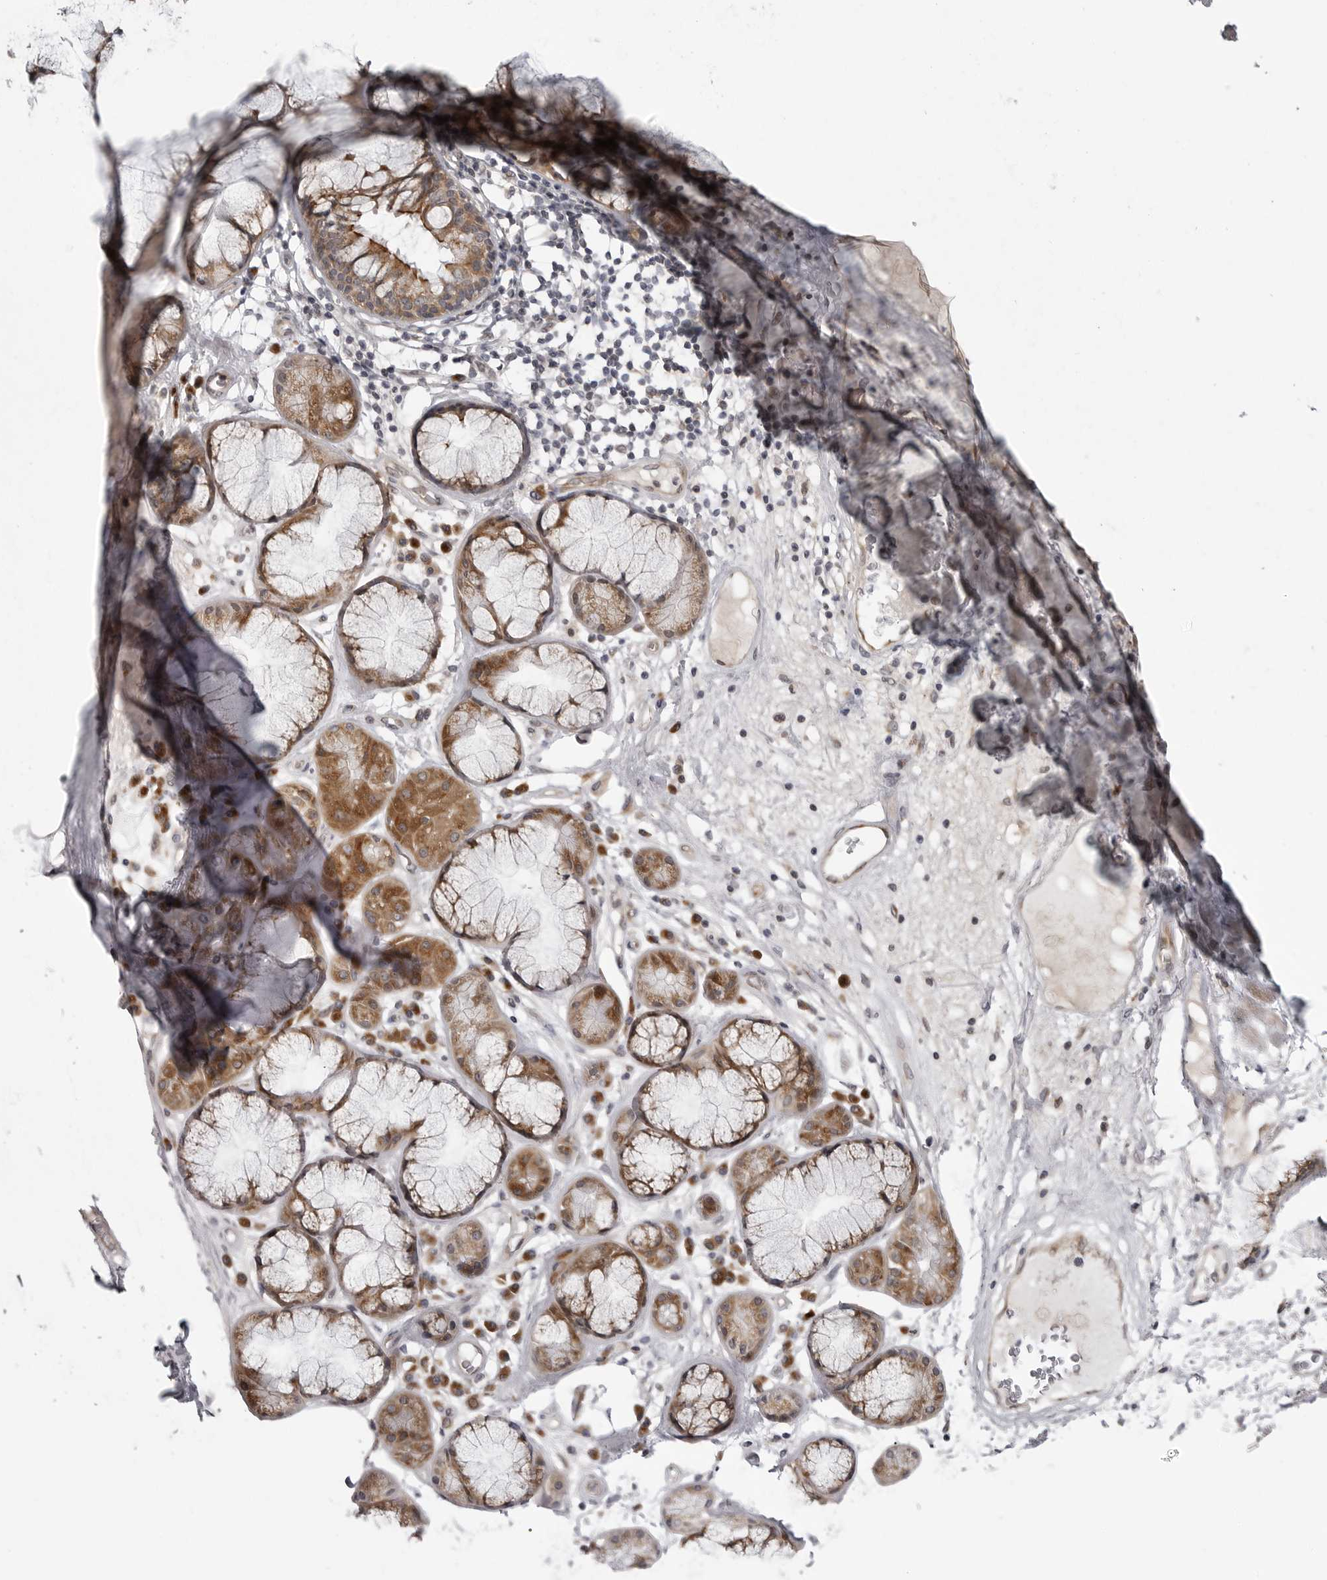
{"staining": {"intensity": "negative", "quantity": "none", "location": "none"}, "tissue": "adipose tissue", "cell_type": "Adipocytes", "image_type": "normal", "snomed": [{"axis": "morphology", "description": "Normal tissue, NOS"}, {"axis": "topography", "description": "Bronchus"}], "caption": "Immunohistochemistry (IHC) image of unremarkable adipose tissue stained for a protein (brown), which shows no staining in adipocytes.", "gene": "LRRC45", "patient": {"sex": "male", "age": 66}}